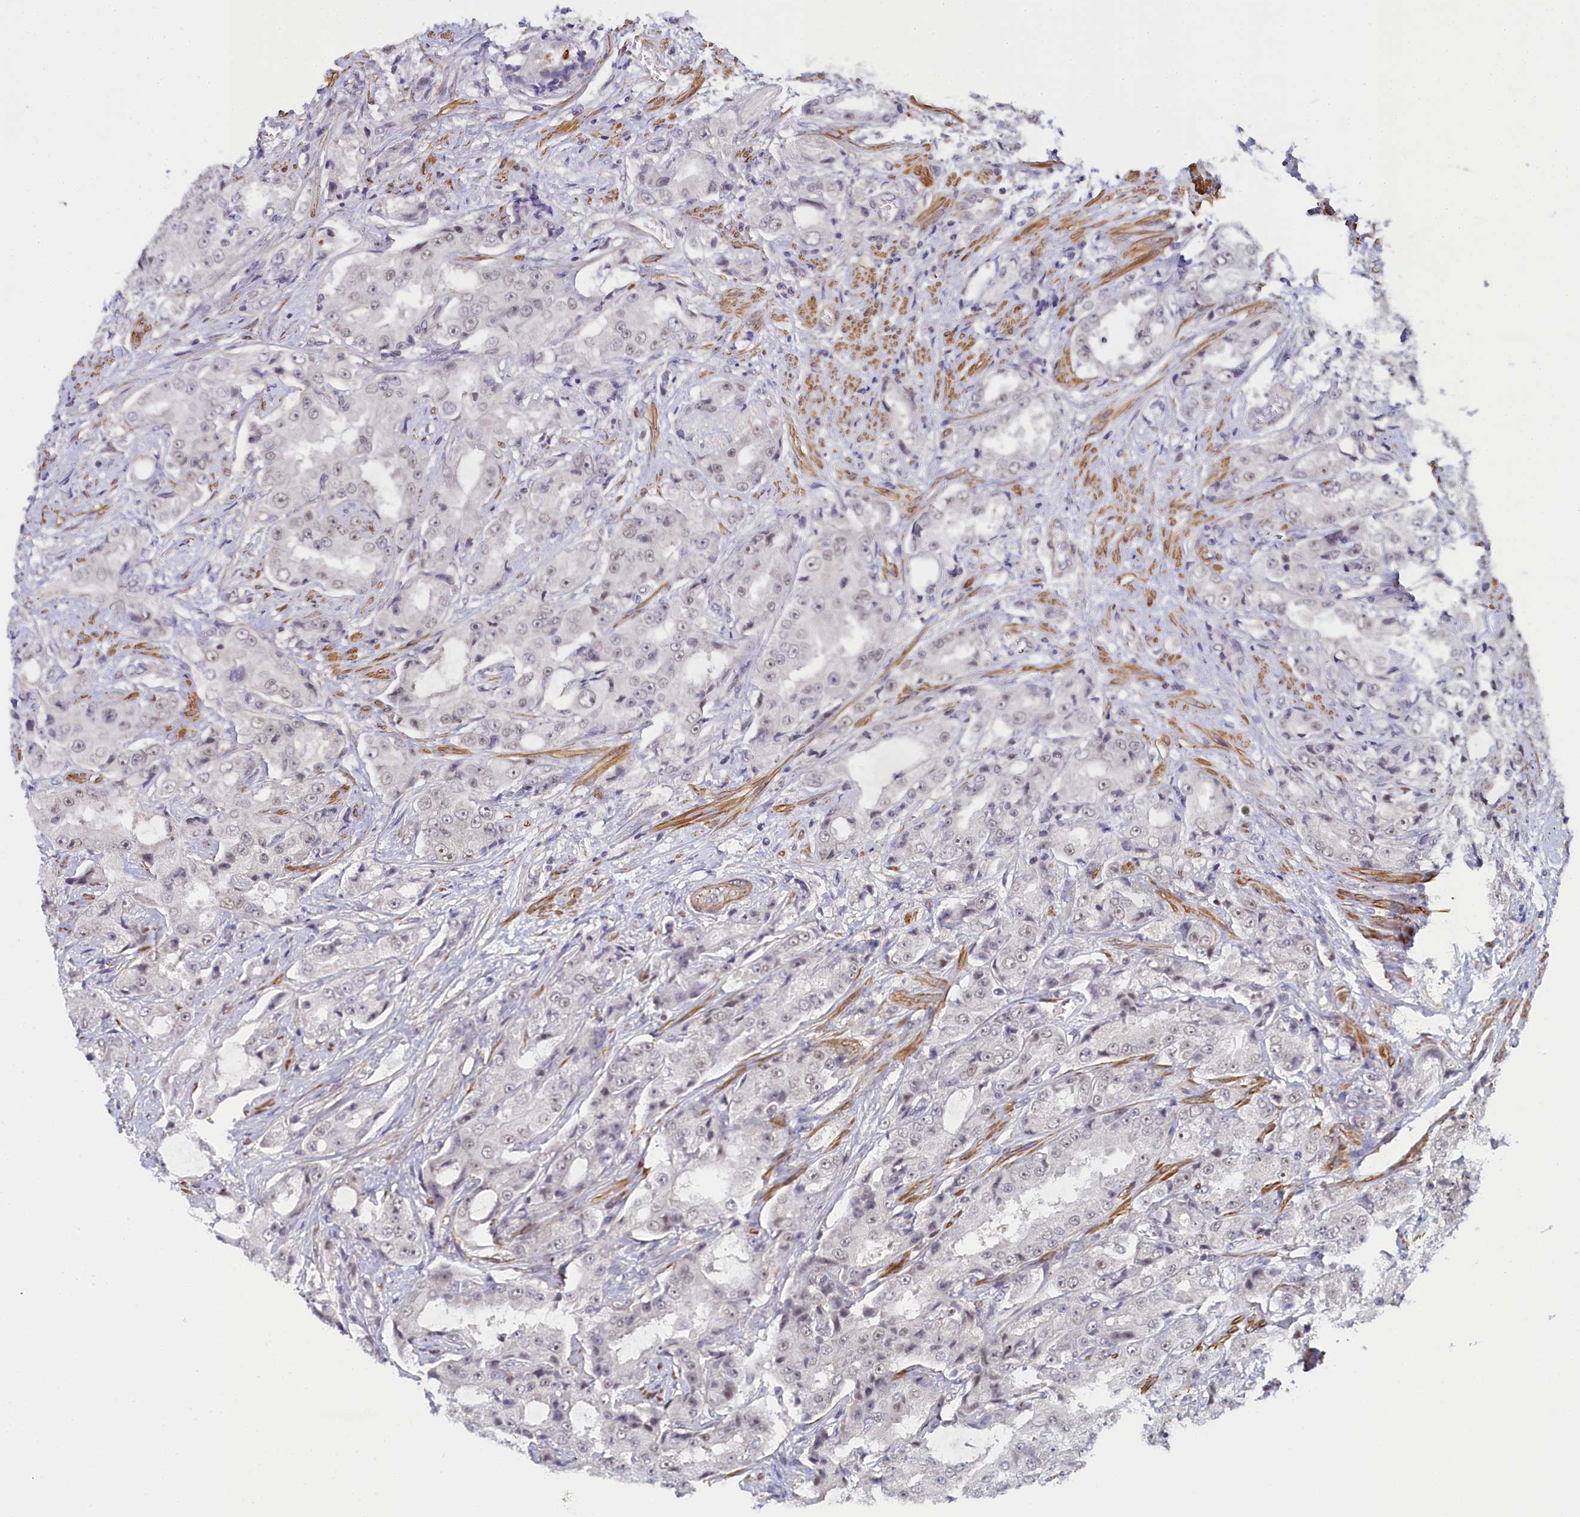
{"staining": {"intensity": "weak", "quantity": "<25%", "location": "nuclear"}, "tissue": "prostate cancer", "cell_type": "Tumor cells", "image_type": "cancer", "snomed": [{"axis": "morphology", "description": "Adenocarcinoma, High grade"}, {"axis": "topography", "description": "Prostate"}], "caption": "Protein analysis of prostate high-grade adenocarcinoma displays no significant staining in tumor cells.", "gene": "INTS14", "patient": {"sex": "male", "age": 73}}